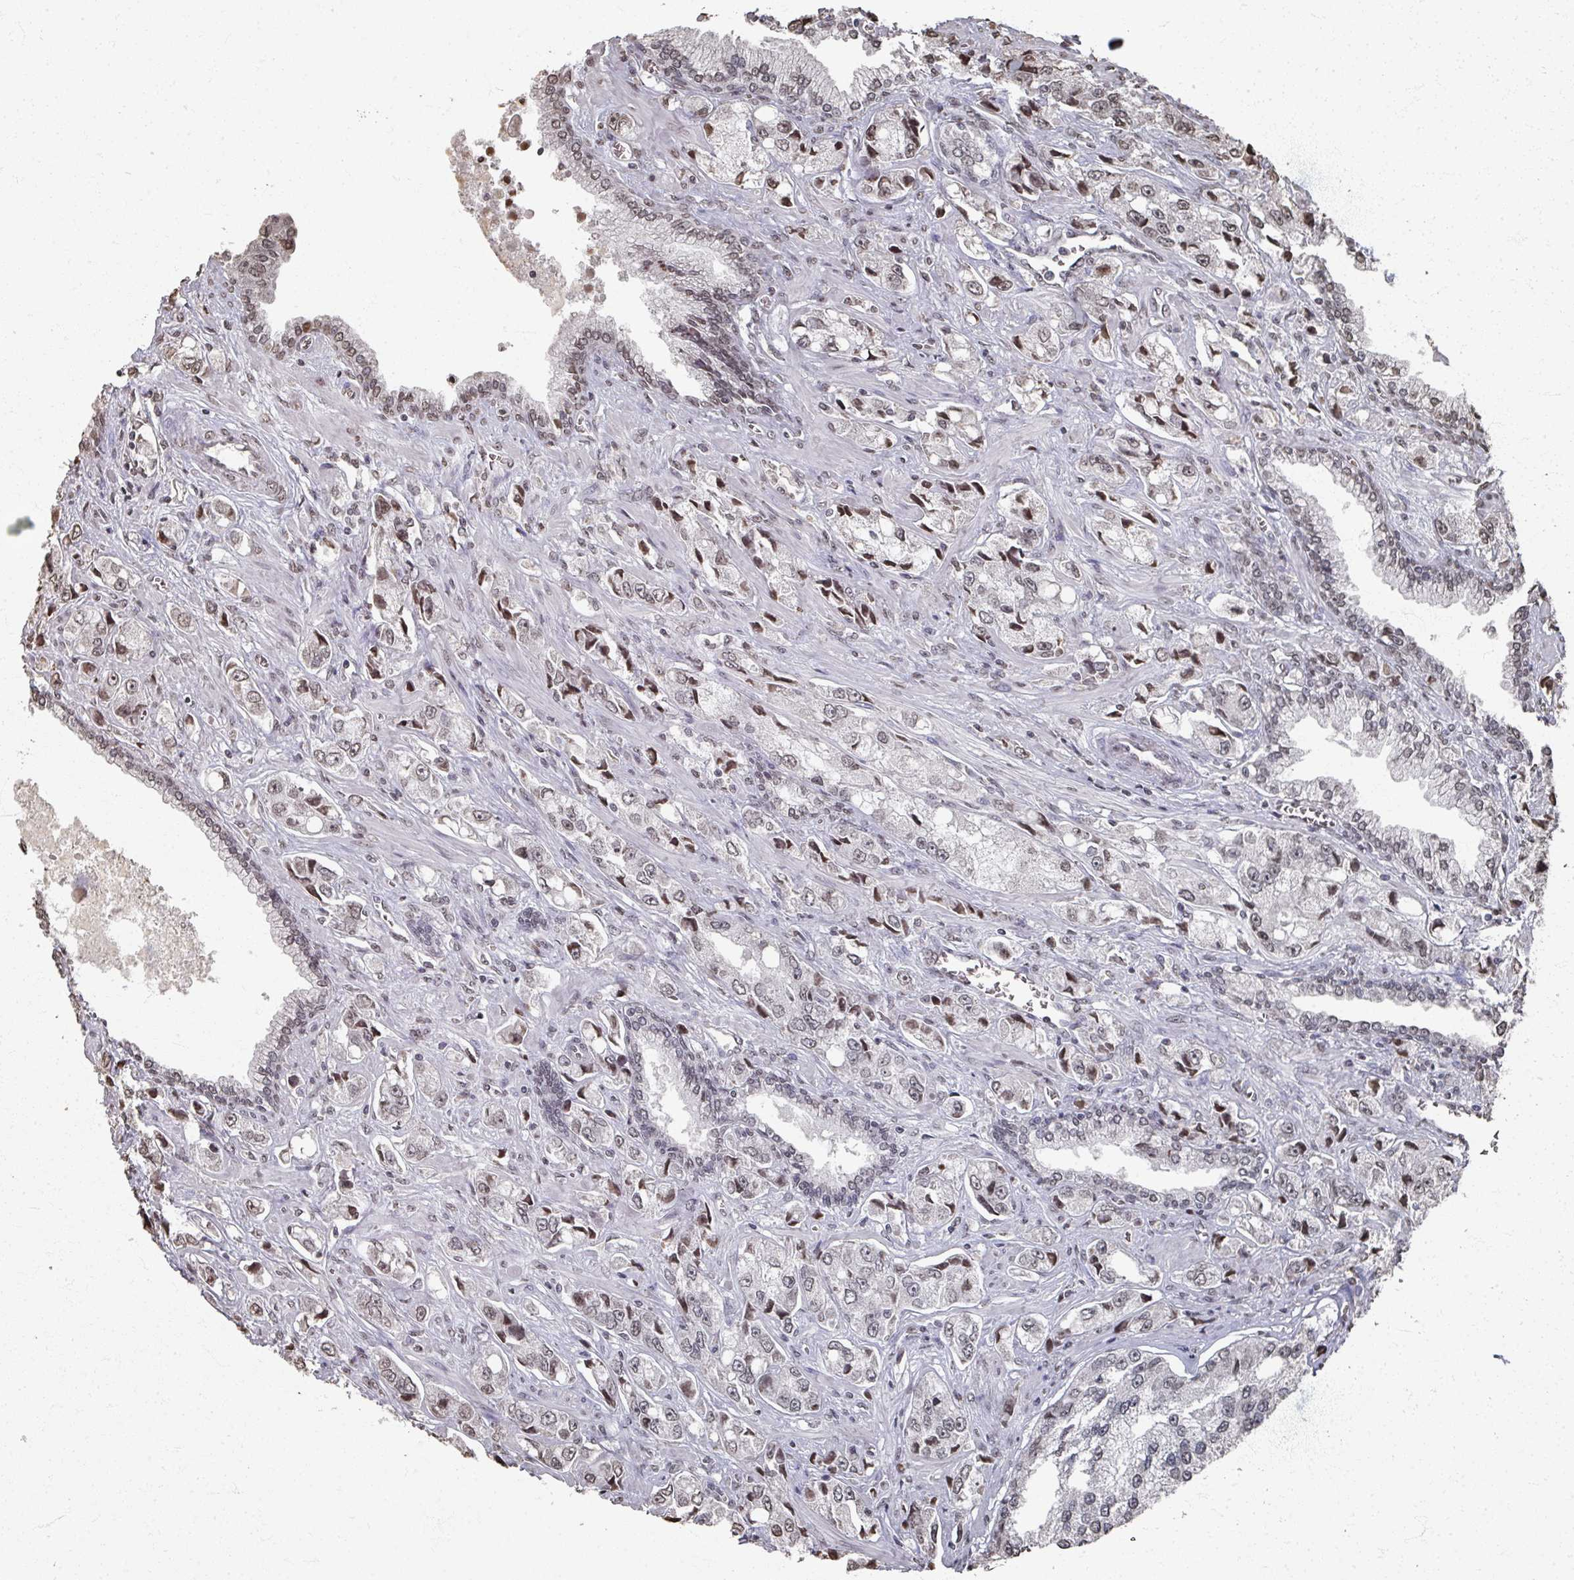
{"staining": {"intensity": "weak", "quantity": "25%-75%", "location": "nuclear"}, "tissue": "prostate cancer", "cell_type": "Tumor cells", "image_type": "cancer", "snomed": [{"axis": "morphology", "description": "Adenocarcinoma, High grade"}, {"axis": "topography", "description": "Prostate"}], "caption": "IHC staining of prostate cancer, which exhibits low levels of weak nuclear expression in approximately 25%-75% of tumor cells indicating weak nuclear protein staining. The staining was performed using DAB (3,3'-diaminobenzidine) (brown) for protein detection and nuclei were counterstained in hematoxylin (blue).", "gene": "DCUN1D5", "patient": {"sex": "male", "age": 74}}